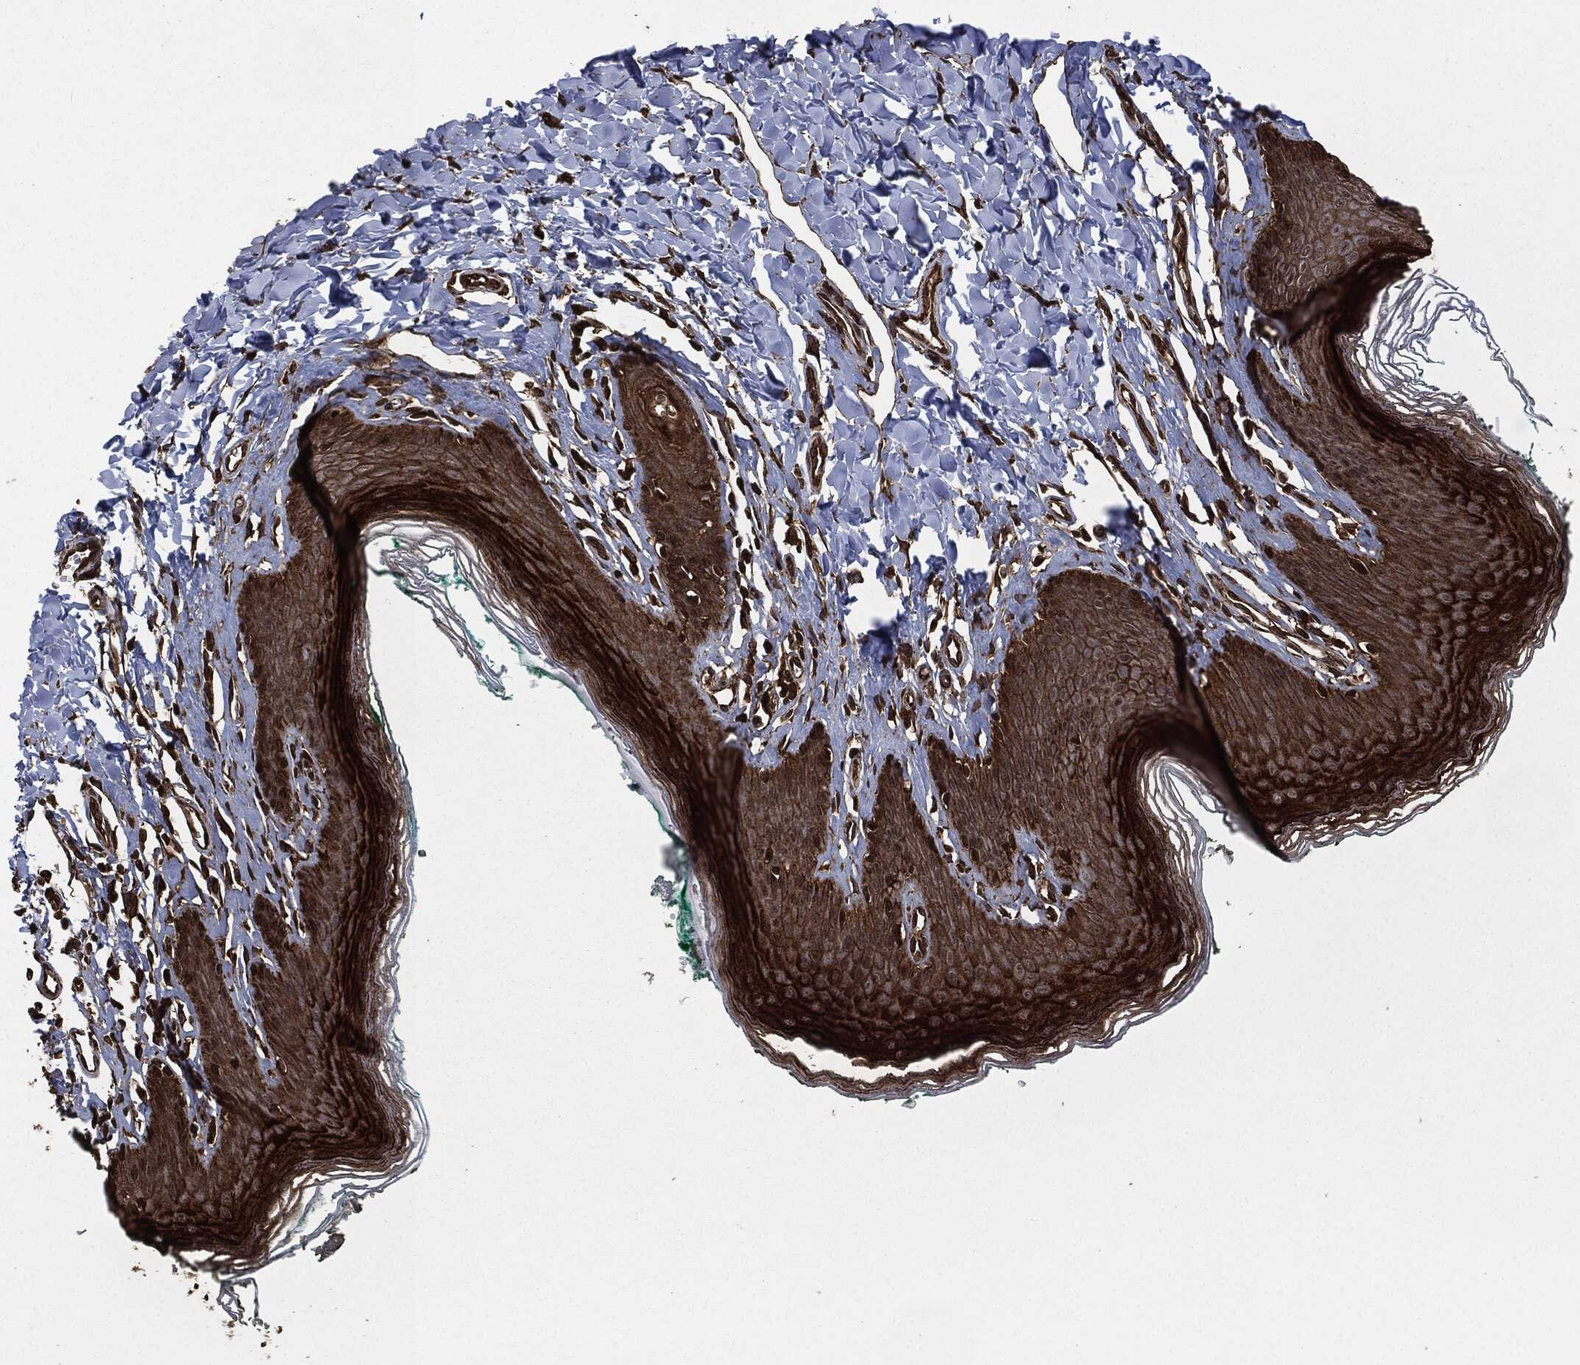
{"staining": {"intensity": "strong", "quantity": ">75%", "location": "cytoplasmic/membranous"}, "tissue": "skin", "cell_type": "Epidermal cells", "image_type": "normal", "snomed": [{"axis": "morphology", "description": "Normal tissue, NOS"}, {"axis": "topography", "description": "Vulva"}], "caption": "This histopathology image demonstrates benign skin stained with immunohistochemistry to label a protein in brown. The cytoplasmic/membranous of epidermal cells show strong positivity for the protein. Nuclei are counter-stained blue.", "gene": "HRAS", "patient": {"sex": "female", "age": 66}}